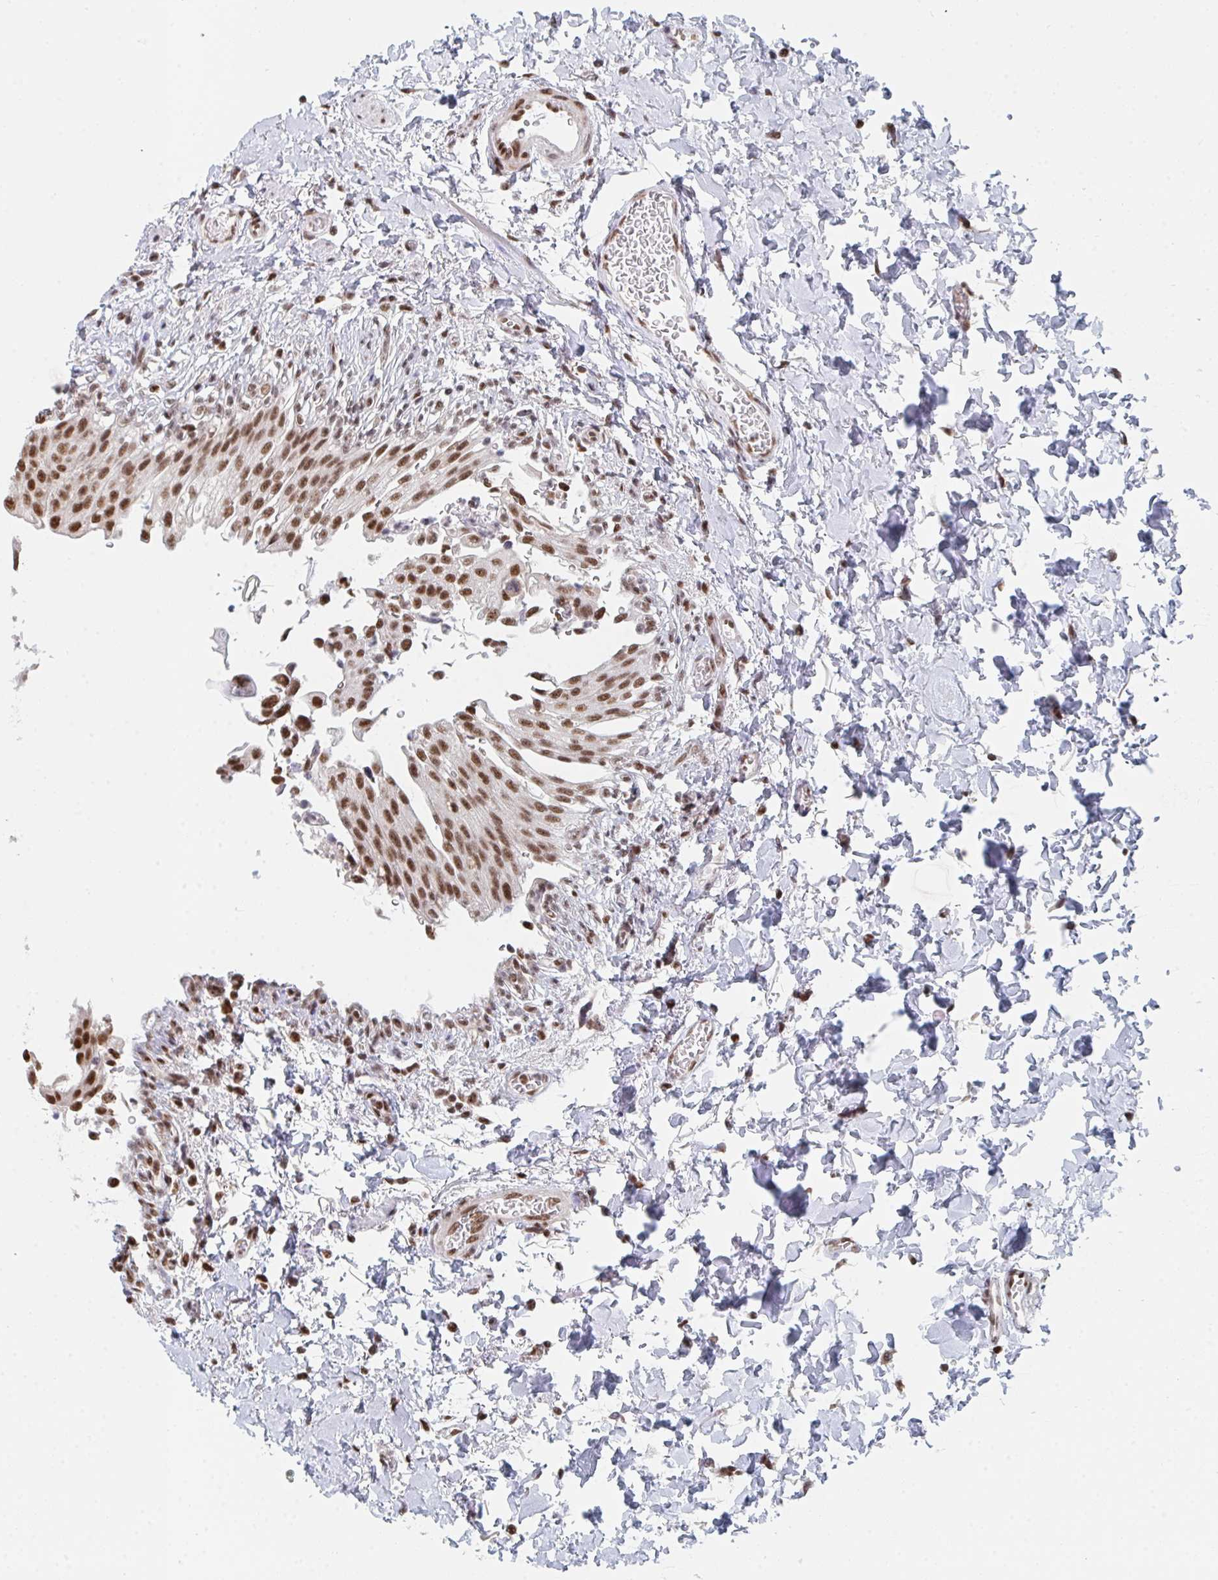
{"staining": {"intensity": "moderate", "quantity": ">75%", "location": "nuclear"}, "tissue": "urinary bladder", "cell_type": "Urothelial cells", "image_type": "normal", "snomed": [{"axis": "morphology", "description": "Normal tissue, NOS"}, {"axis": "topography", "description": "Urinary bladder"}, {"axis": "topography", "description": "Peripheral nerve tissue"}], "caption": "The image demonstrates immunohistochemical staining of benign urinary bladder. There is moderate nuclear staining is appreciated in approximately >75% of urothelial cells.", "gene": "MBNL1", "patient": {"sex": "female", "age": 60}}